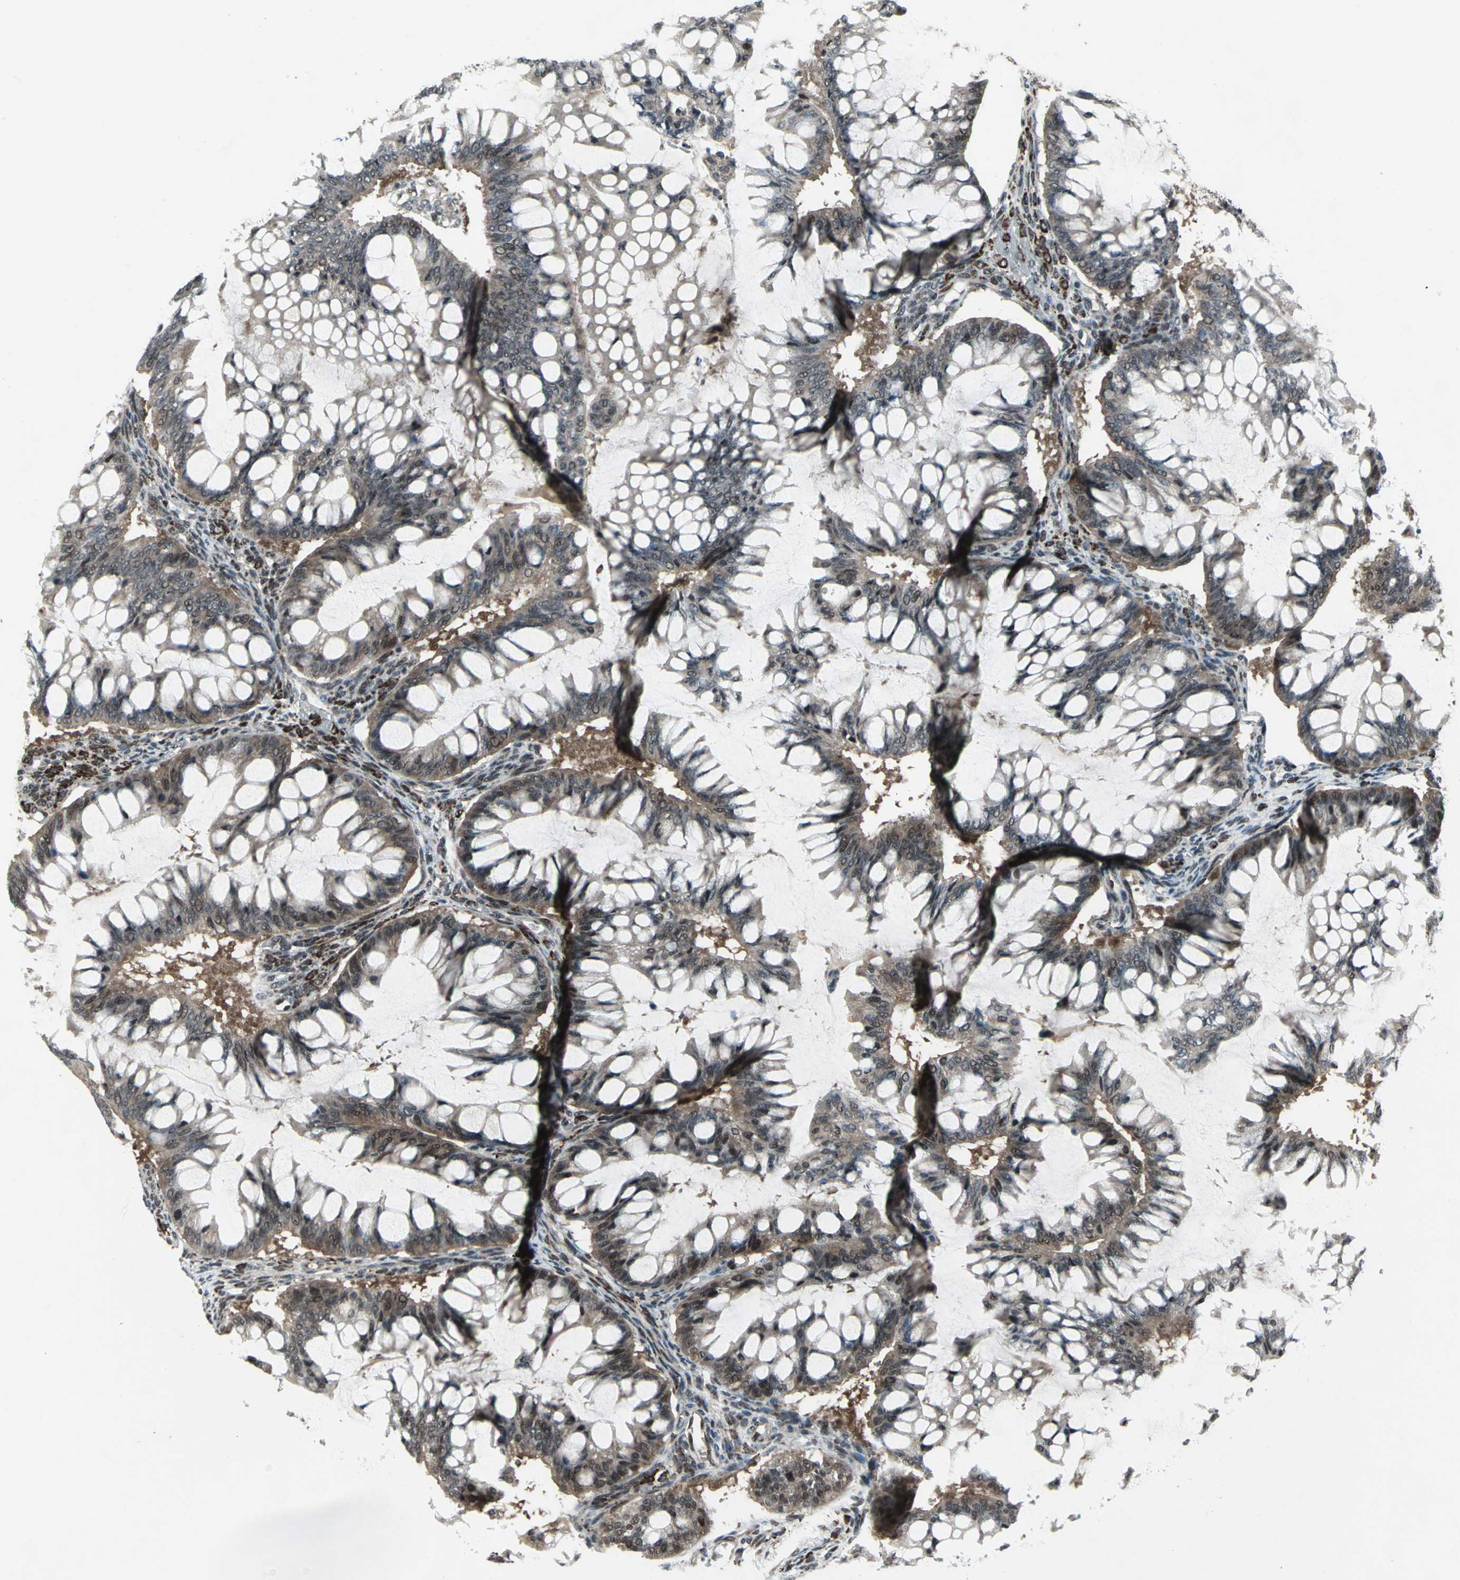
{"staining": {"intensity": "moderate", "quantity": ">75%", "location": "cytoplasmic/membranous,nuclear"}, "tissue": "ovarian cancer", "cell_type": "Tumor cells", "image_type": "cancer", "snomed": [{"axis": "morphology", "description": "Cystadenocarcinoma, mucinous, NOS"}, {"axis": "topography", "description": "Ovary"}], "caption": "The image reveals immunohistochemical staining of ovarian cancer (mucinous cystadenocarcinoma). There is moderate cytoplasmic/membranous and nuclear staining is seen in approximately >75% of tumor cells.", "gene": "COPS5", "patient": {"sex": "female", "age": 73}}